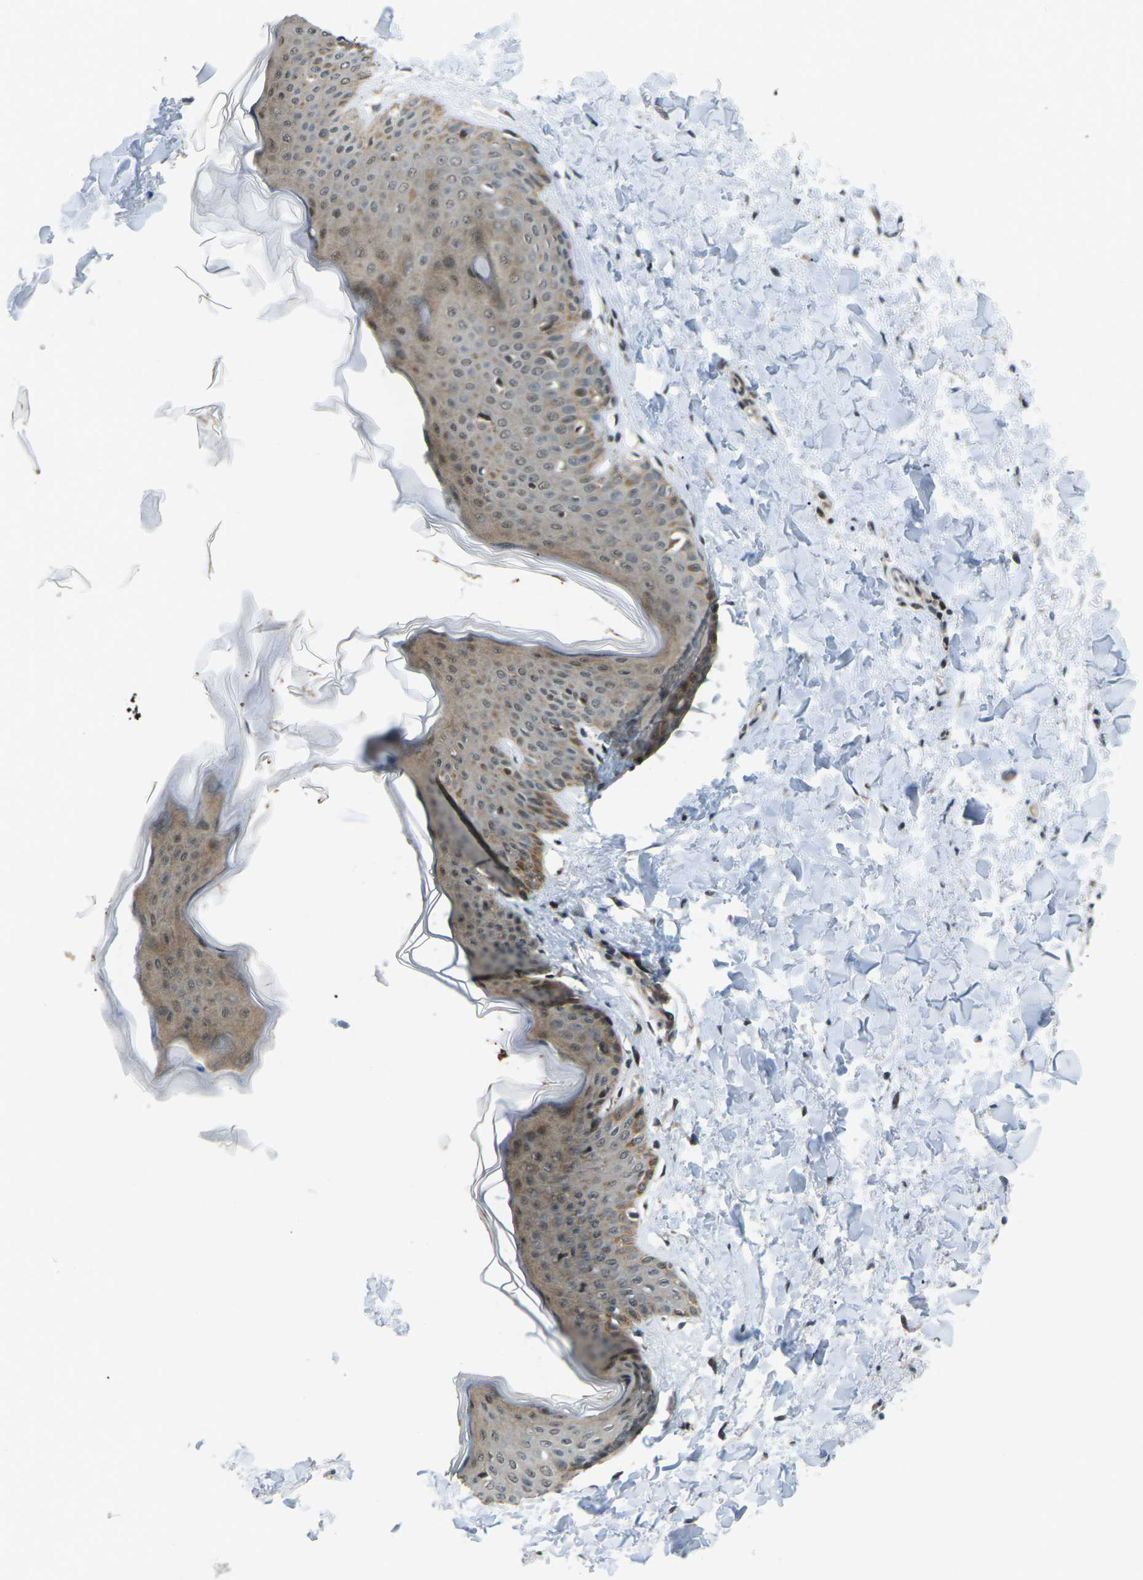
{"staining": {"intensity": "moderate", "quantity": ">75%", "location": "cytoplasmic/membranous"}, "tissue": "skin", "cell_type": "Fibroblasts", "image_type": "normal", "snomed": [{"axis": "morphology", "description": "Normal tissue, NOS"}, {"axis": "topography", "description": "Skin"}], "caption": "Normal skin displays moderate cytoplasmic/membranous staining in approximately >75% of fibroblasts, visualized by immunohistochemistry.", "gene": "UBE2S", "patient": {"sex": "female", "age": 17}}